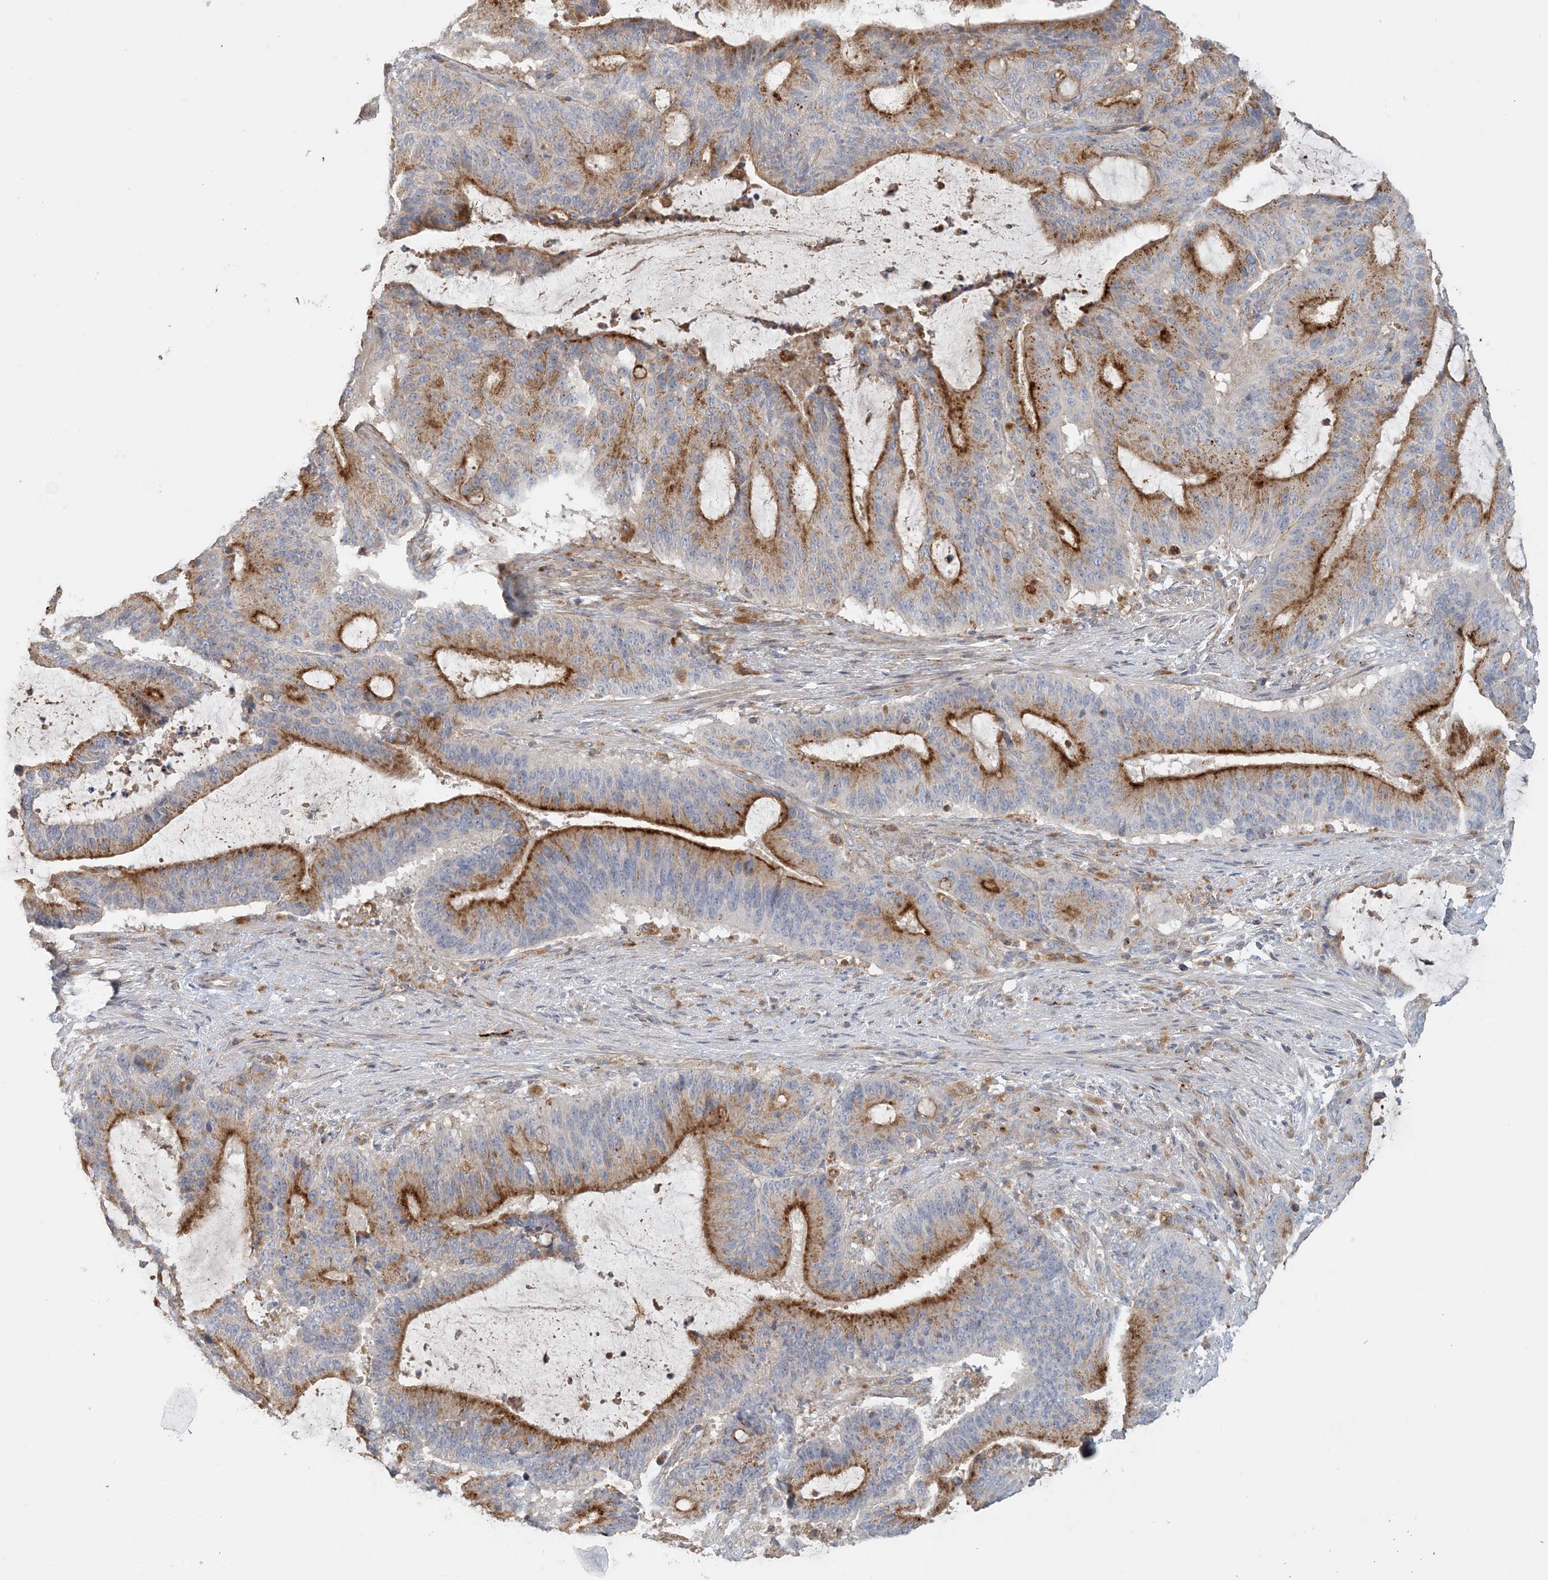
{"staining": {"intensity": "strong", "quantity": "25%-75%", "location": "cytoplasmic/membranous"}, "tissue": "liver cancer", "cell_type": "Tumor cells", "image_type": "cancer", "snomed": [{"axis": "morphology", "description": "Normal tissue, NOS"}, {"axis": "morphology", "description": "Cholangiocarcinoma"}, {"axis": "topography", "description": "Liver"}, {"axis": "topography", "description": "Peripheral nerve tissue"}], "caption": "Liver cancer was stained to show a protein in brown. There is high levels of strong cytoplasmic/membranous expression in about 25%-75% of tumor cells. (DAB (3,3'-diaminobenzidine) IHC, brown staining for protein, blue staining for nuclei).", "gene": "SPPL2A", "patient": {"sex": "female", "age": 73}}